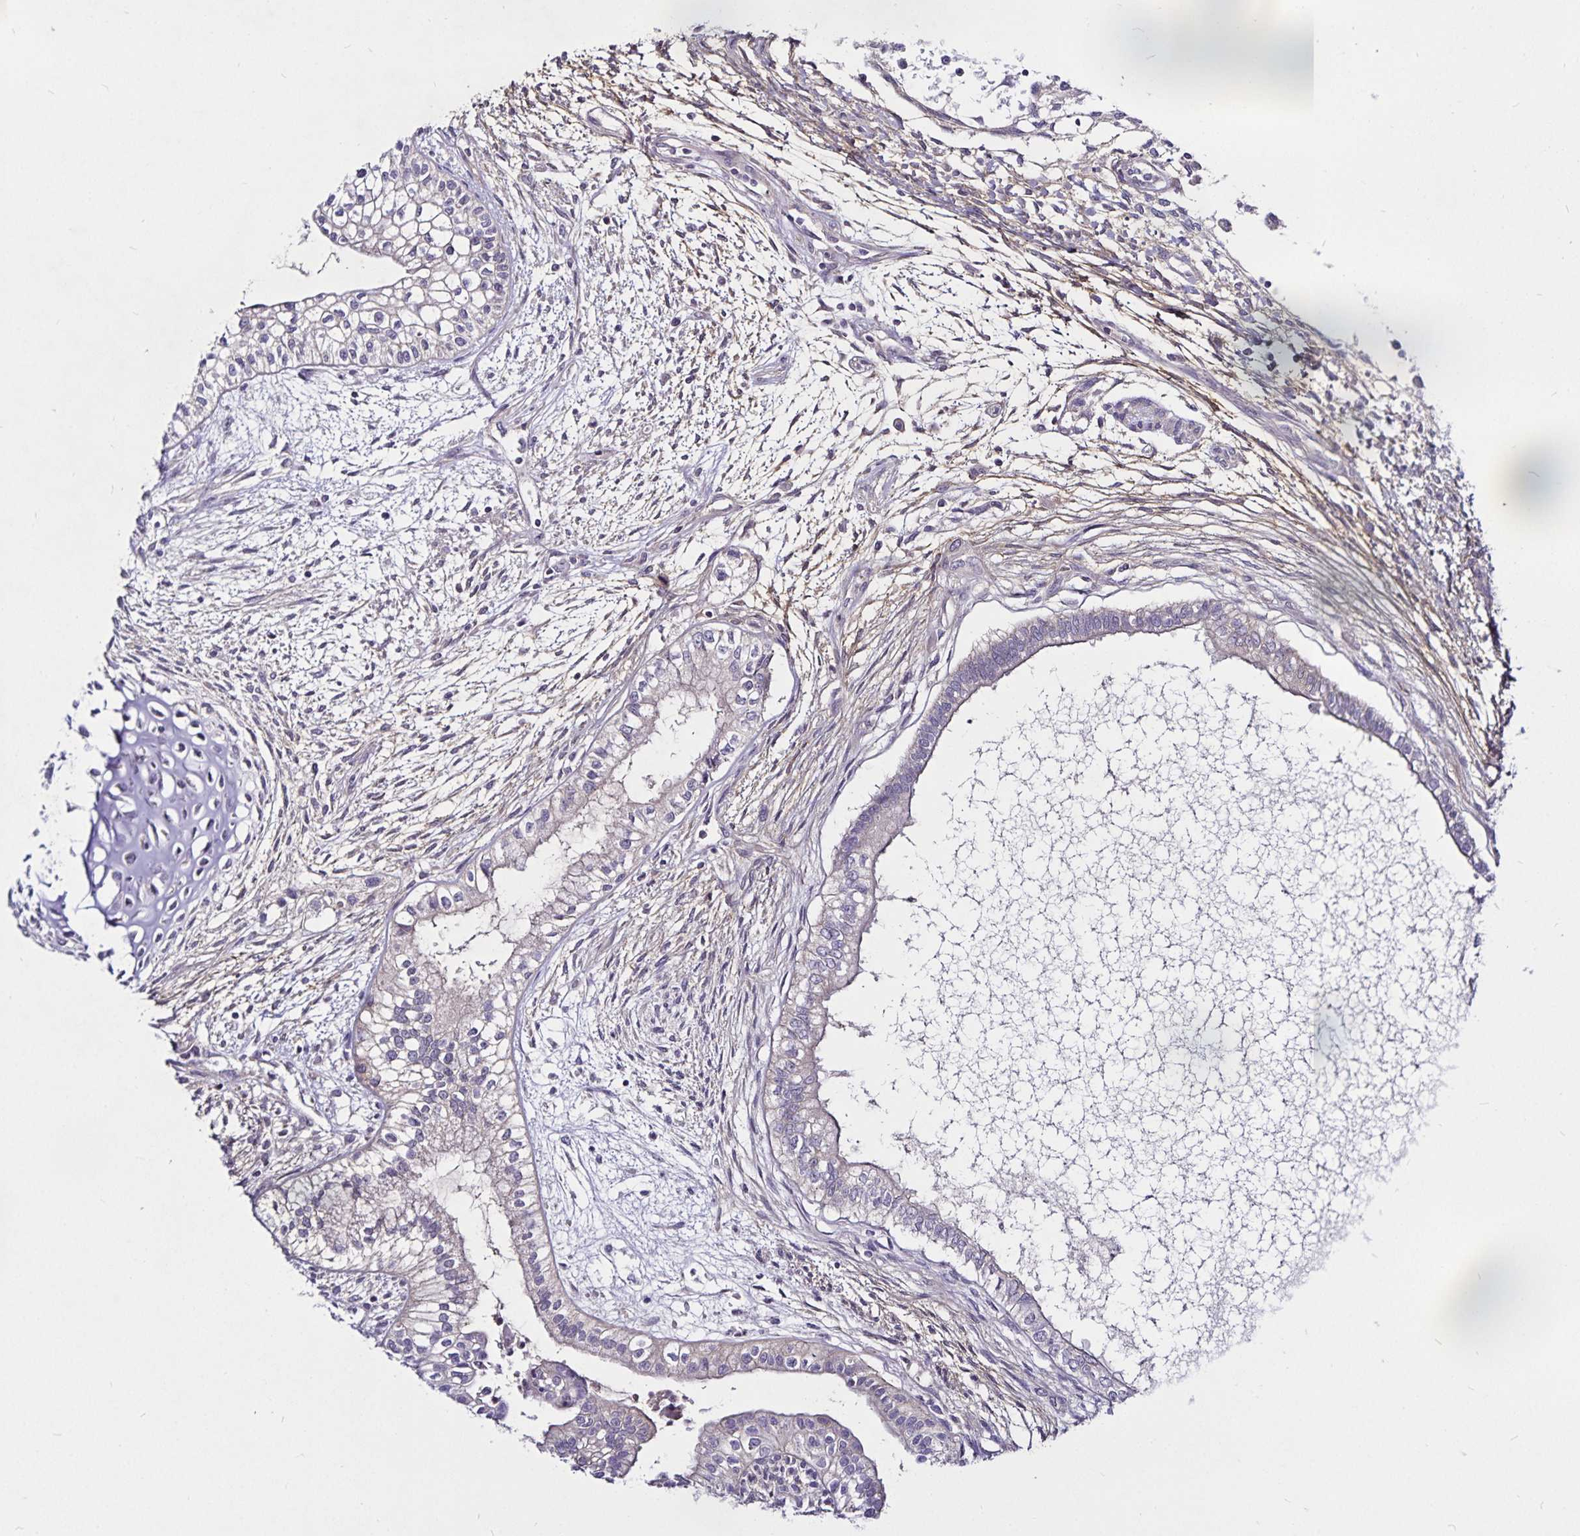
{"staining": {"intensity": "negative", "quantity": "none", "location": "none"}, "tissue": "testis cancer", "cell_type": "Tumor cells", "image_type": "cancer", "snomed": [{"axis": "morphology", "description": "Carcinoma, Embryonal, NOS"}, {"axis": "topography", "description": "Testis"}], "caption": "Tumor cells are negative for brown protein staining in testis embryonal carcinoma.", "gene": "GNG12", "patient": {"sex": "male", "age": 37}}